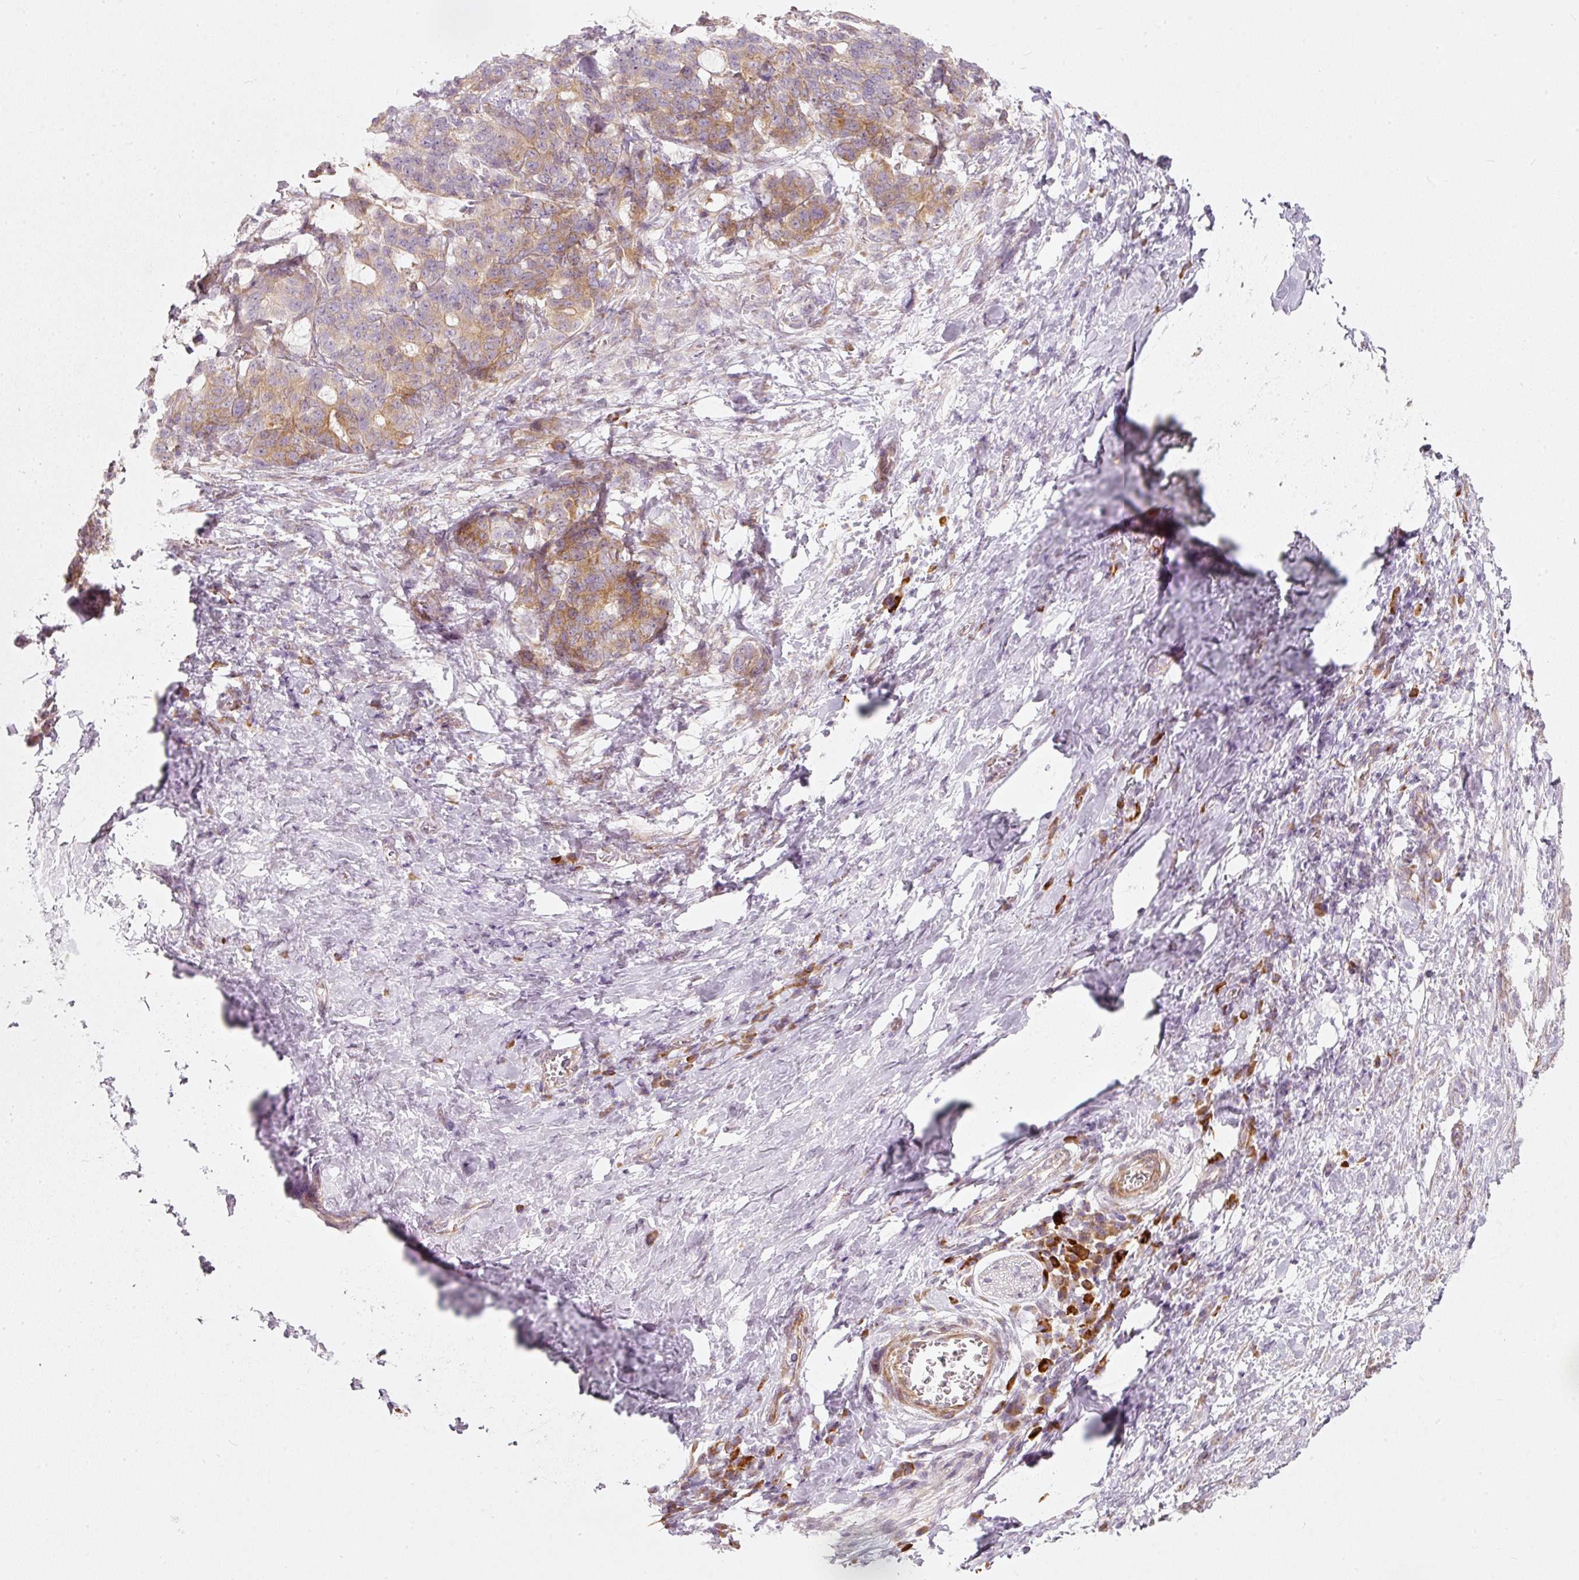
{"staining": {"intensity": "moderate", "quantity": "25%-75%", "location": "cytoplasmic/membranous"}, "tissue": "stomach cancer", "cell_type": "Tumor cells", "image_type": "cancer", "snomed": [{"axis": "morphology", "description": "Normal tissue, NOS"}, {"axis": "morphology", "description": "Adenocarcinoma, NOS"}, {"axis": "topography", "description": "Stomach"}], "caption": "Immunohistochemistry staining of stomach cancer, which reveals medium levels of moderate cytoplasmic/membranous expression in about 25%-75% of tumor cells indicating moderate cytoplasmic/membranous protein expression. The staining was performed using DAB (3,3'-diaminobenzidine) (brown) for protein detection and nuclei were counterstained in hematoxylin (blue).", "gene": "KCNQ1", "patient": {"sex": "female", "age": 64}}